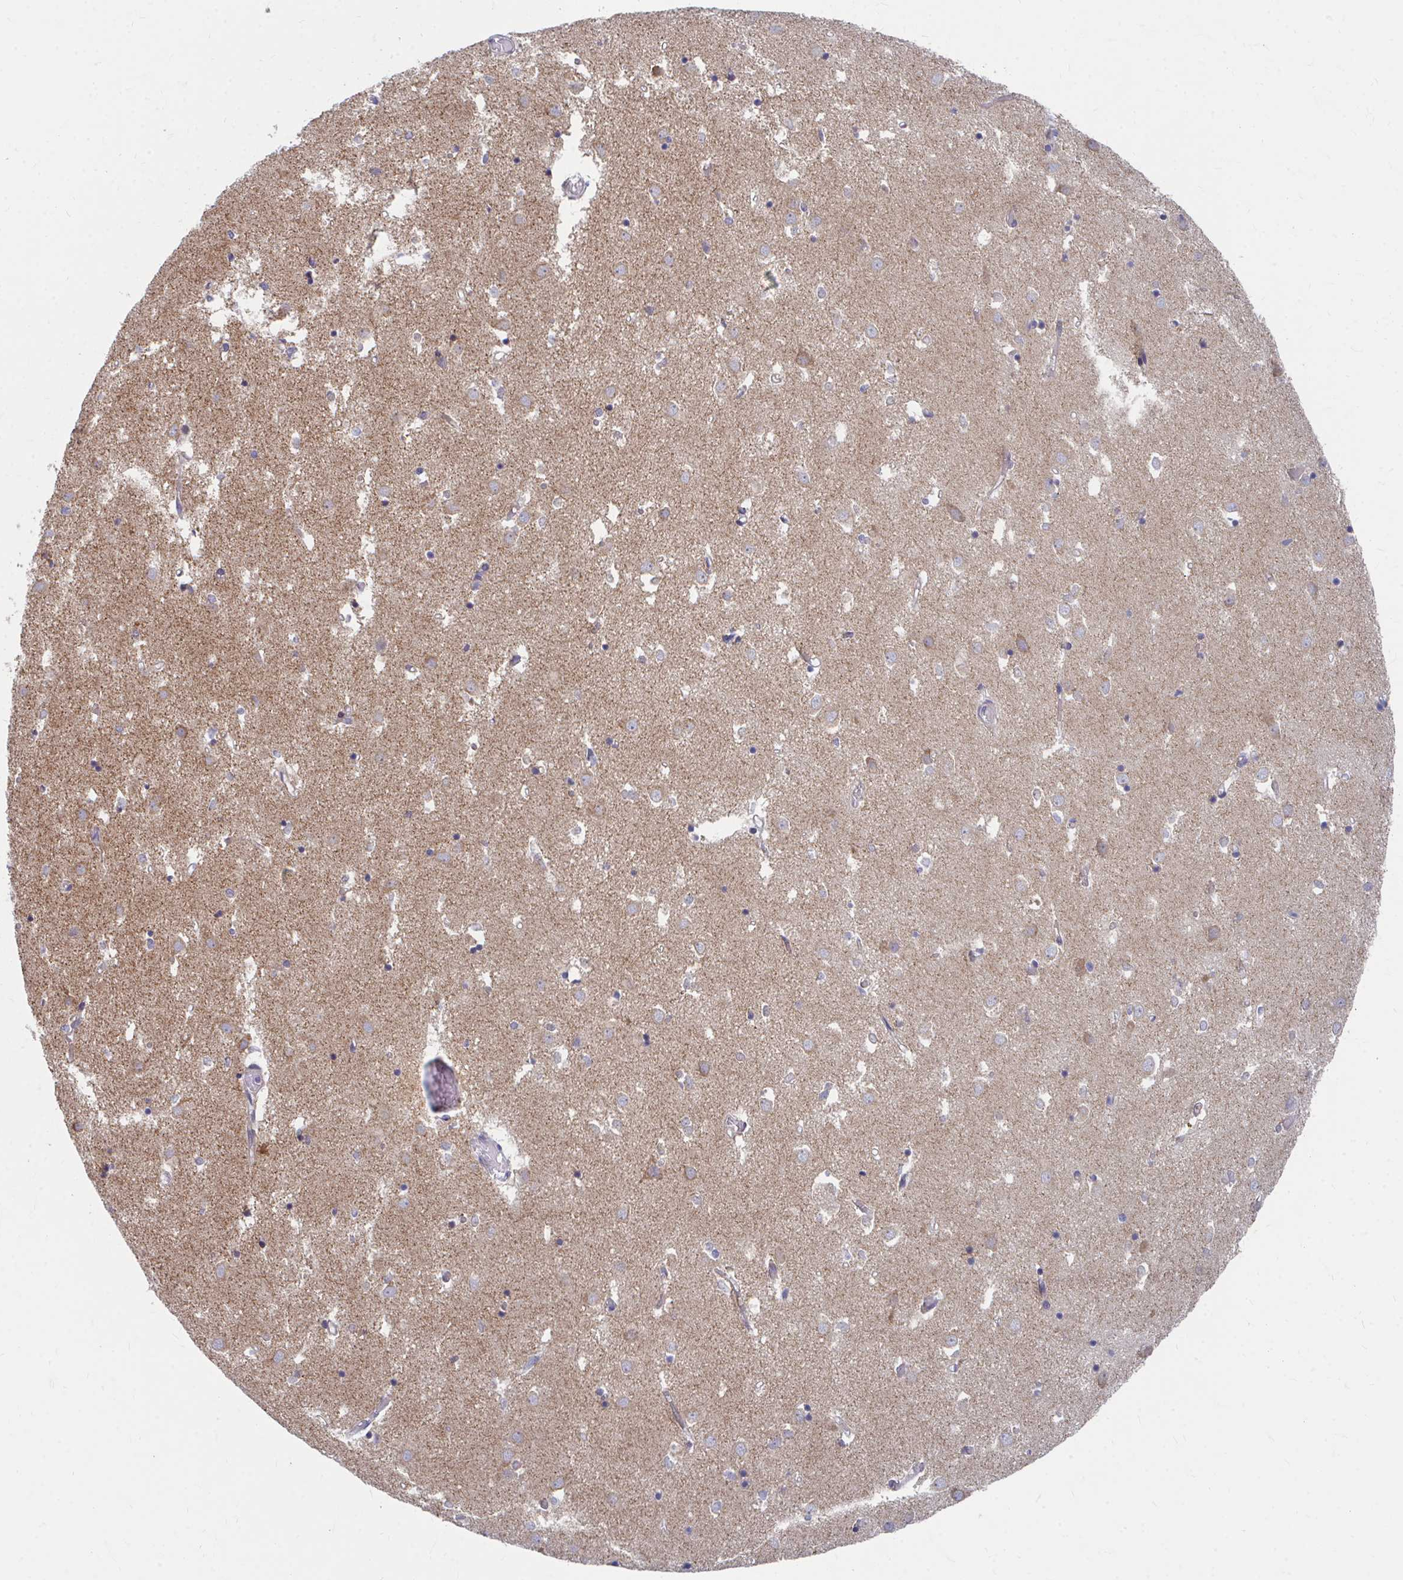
{"staining": {"intensity": "negative", "quantity": "none", "location": "none"}, "tissue": "caudate", "cell_type": "Glial cells", "image_type": "normal", "snomed": [{"axis": "morphology", "description": "Normal tissue, NOS"}, {"axis": "topography", "description": "Lateral ventricle wall"}], "caption": "This is an immunohistochemistry photomicrograph of unremarkable caudate. There is no staining in glial cells.", "gene": "PEX3", "patient": {"sex": "male", "age": 70}}